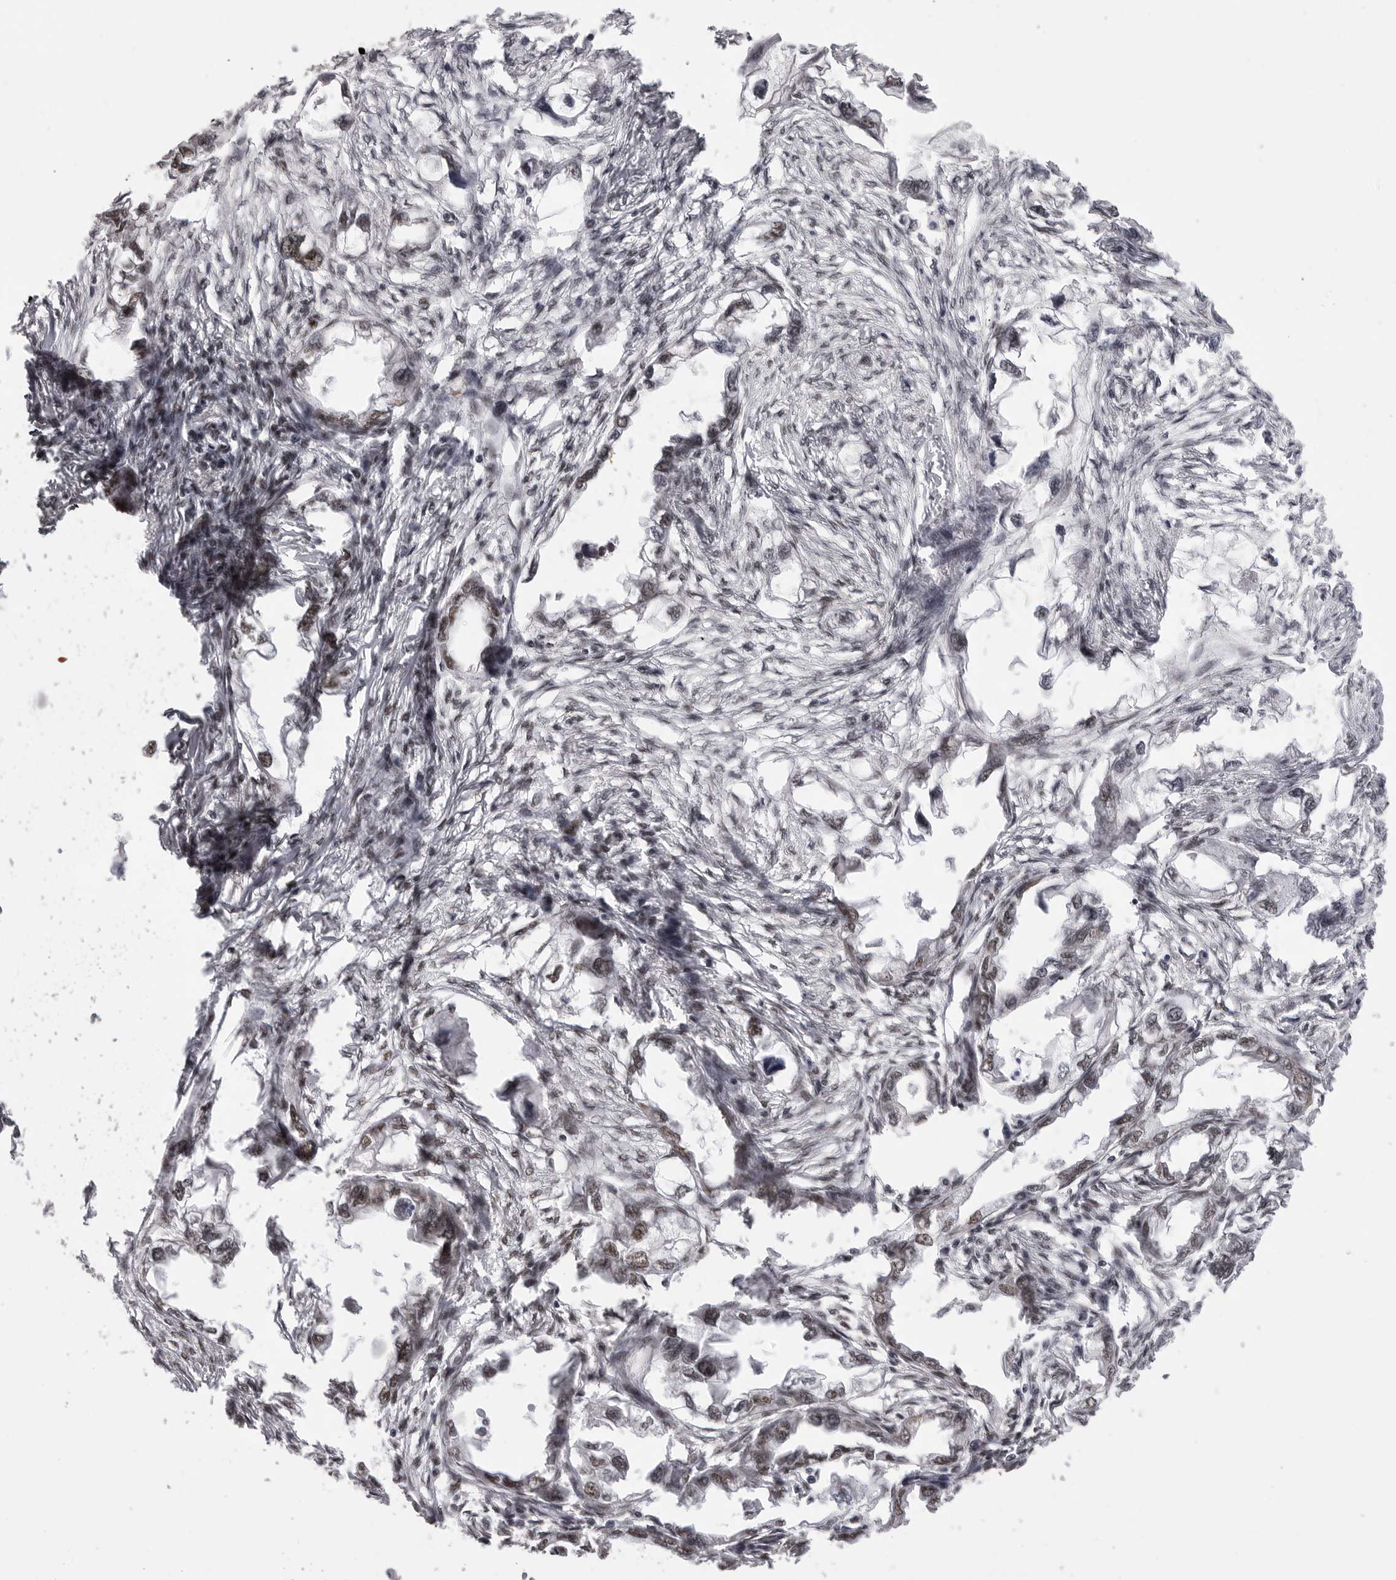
{"staining": {"intensity": "strong", "quantity": "<25%", "location": "nuclear"}, "tissue": "endometrial cancer", "cell_type": "Tumor cells", "image_type": "cancer", "snomed": [{"axis": "morphology", "description": "Adenocarcinoma, NOS"}, {"axis": "morphology", "description": "Adenocarcinoma, metastatic, NOS"}, {"axis": "topography", "description": "Adipose tissue"}, {"axis": "topography", "description": "Endometrium"}], "caption": "Immunohistochemistry (IHC) of human adenocarcinoma (endometrial) exhibits medium levels of strong nuclear staining in approximately <25% of tumor cells. (DAB (3,3'-diaminobenzidine) IHC with brightfield microscopy, high magnification).", "gene": "PPP1R8", "patient": {"sex": "female", "age": 67}}